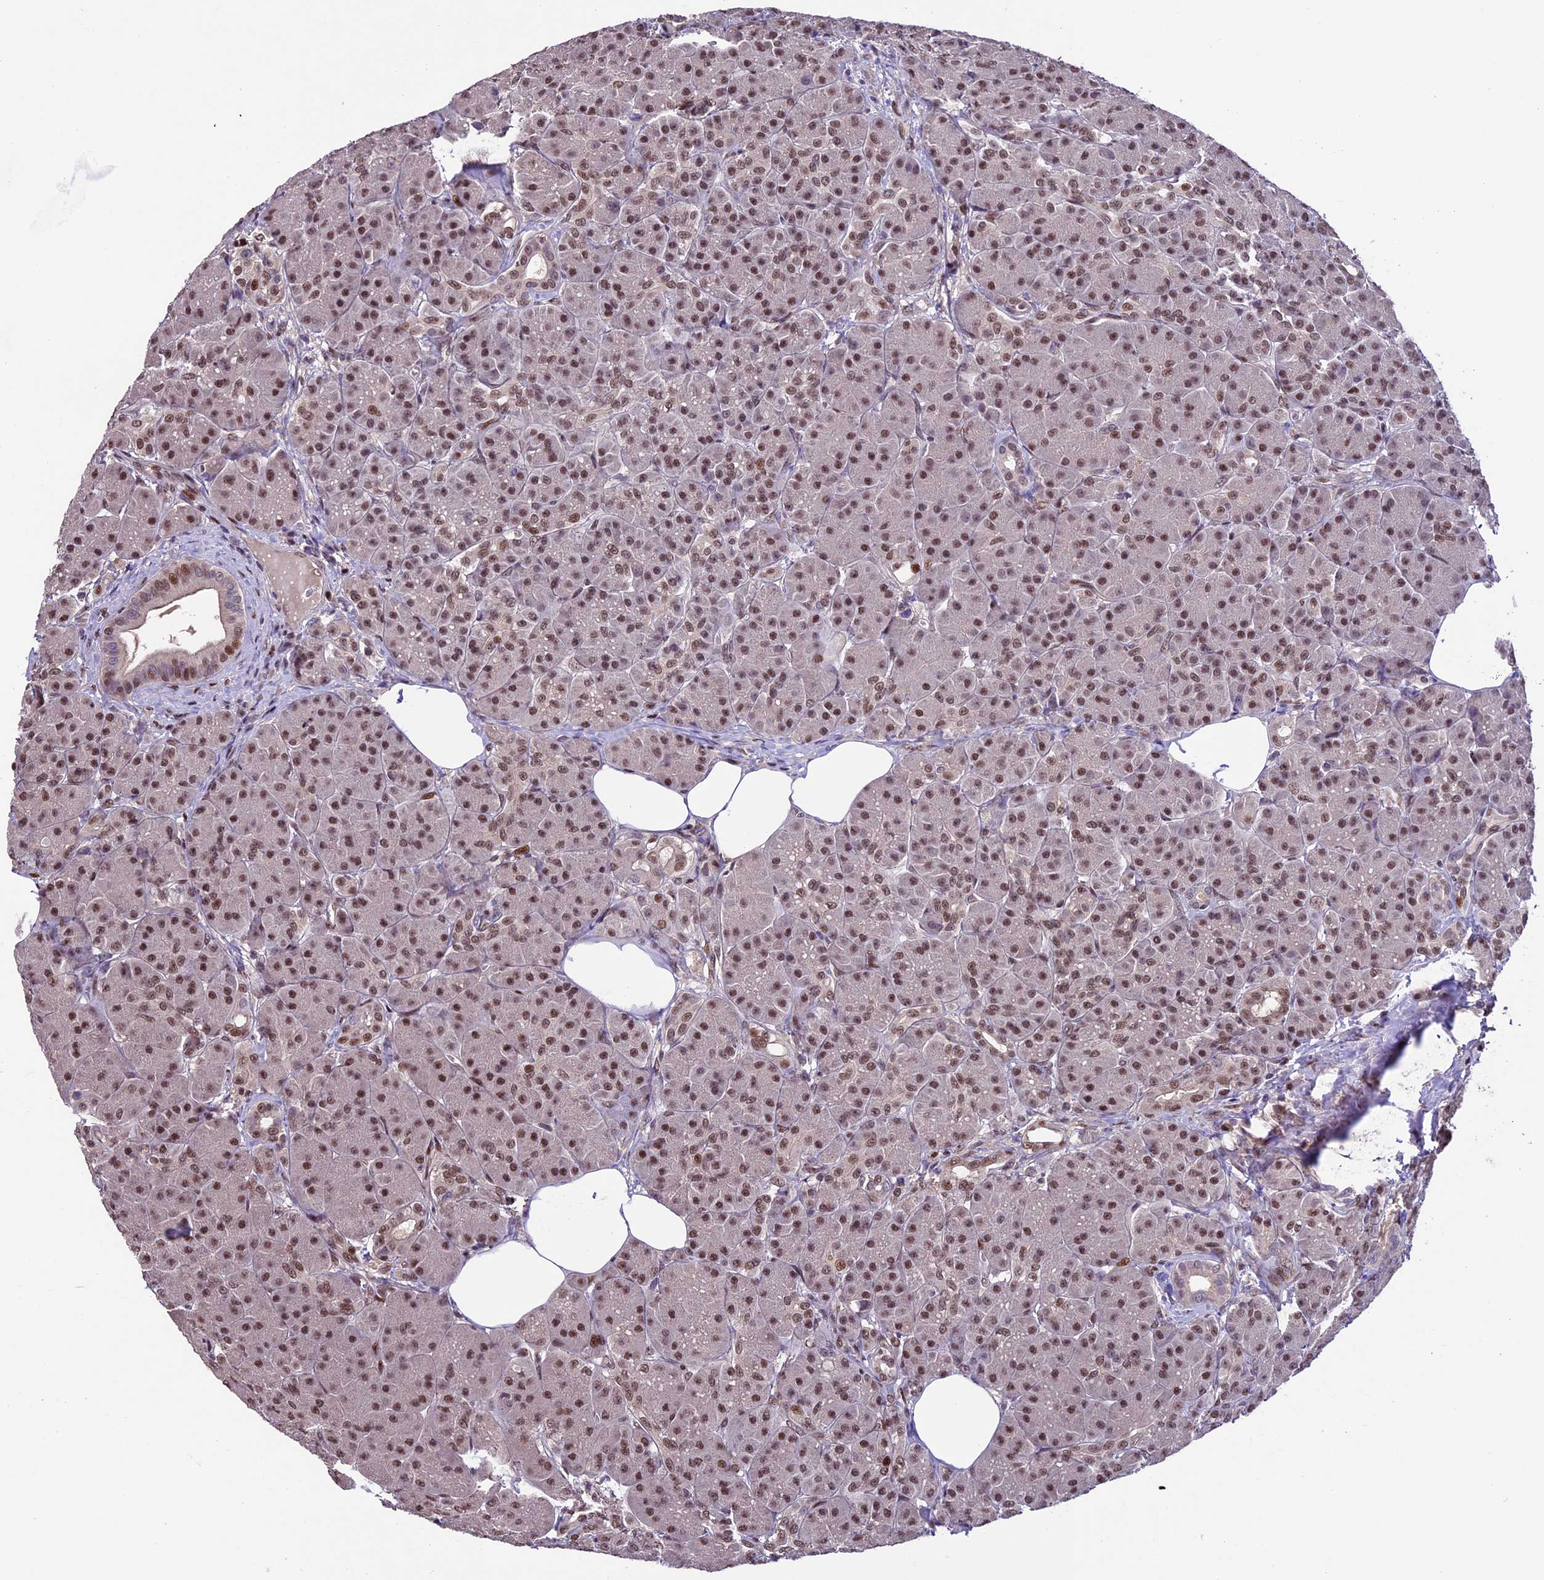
{"staining": {"intensity": "moderate", "quantity": ">75%", "location": "nuclear"}, "tissue": "pancreas", "cell_type": "Exocrine glandular cells", "image_type": "normal", "snomed": [{"axis": "morphology", "description": "Normal tissue, NOS"}, {"axis": "topography", "description": "Pancreas"}], "caption": "Exocrine glandular cells show medium levels of moderate nuclear expression in about >75% of cells in unremarkable pancreas.", "gene": "TCP11L2", "patient": {"sex": "male", "age": 63}}